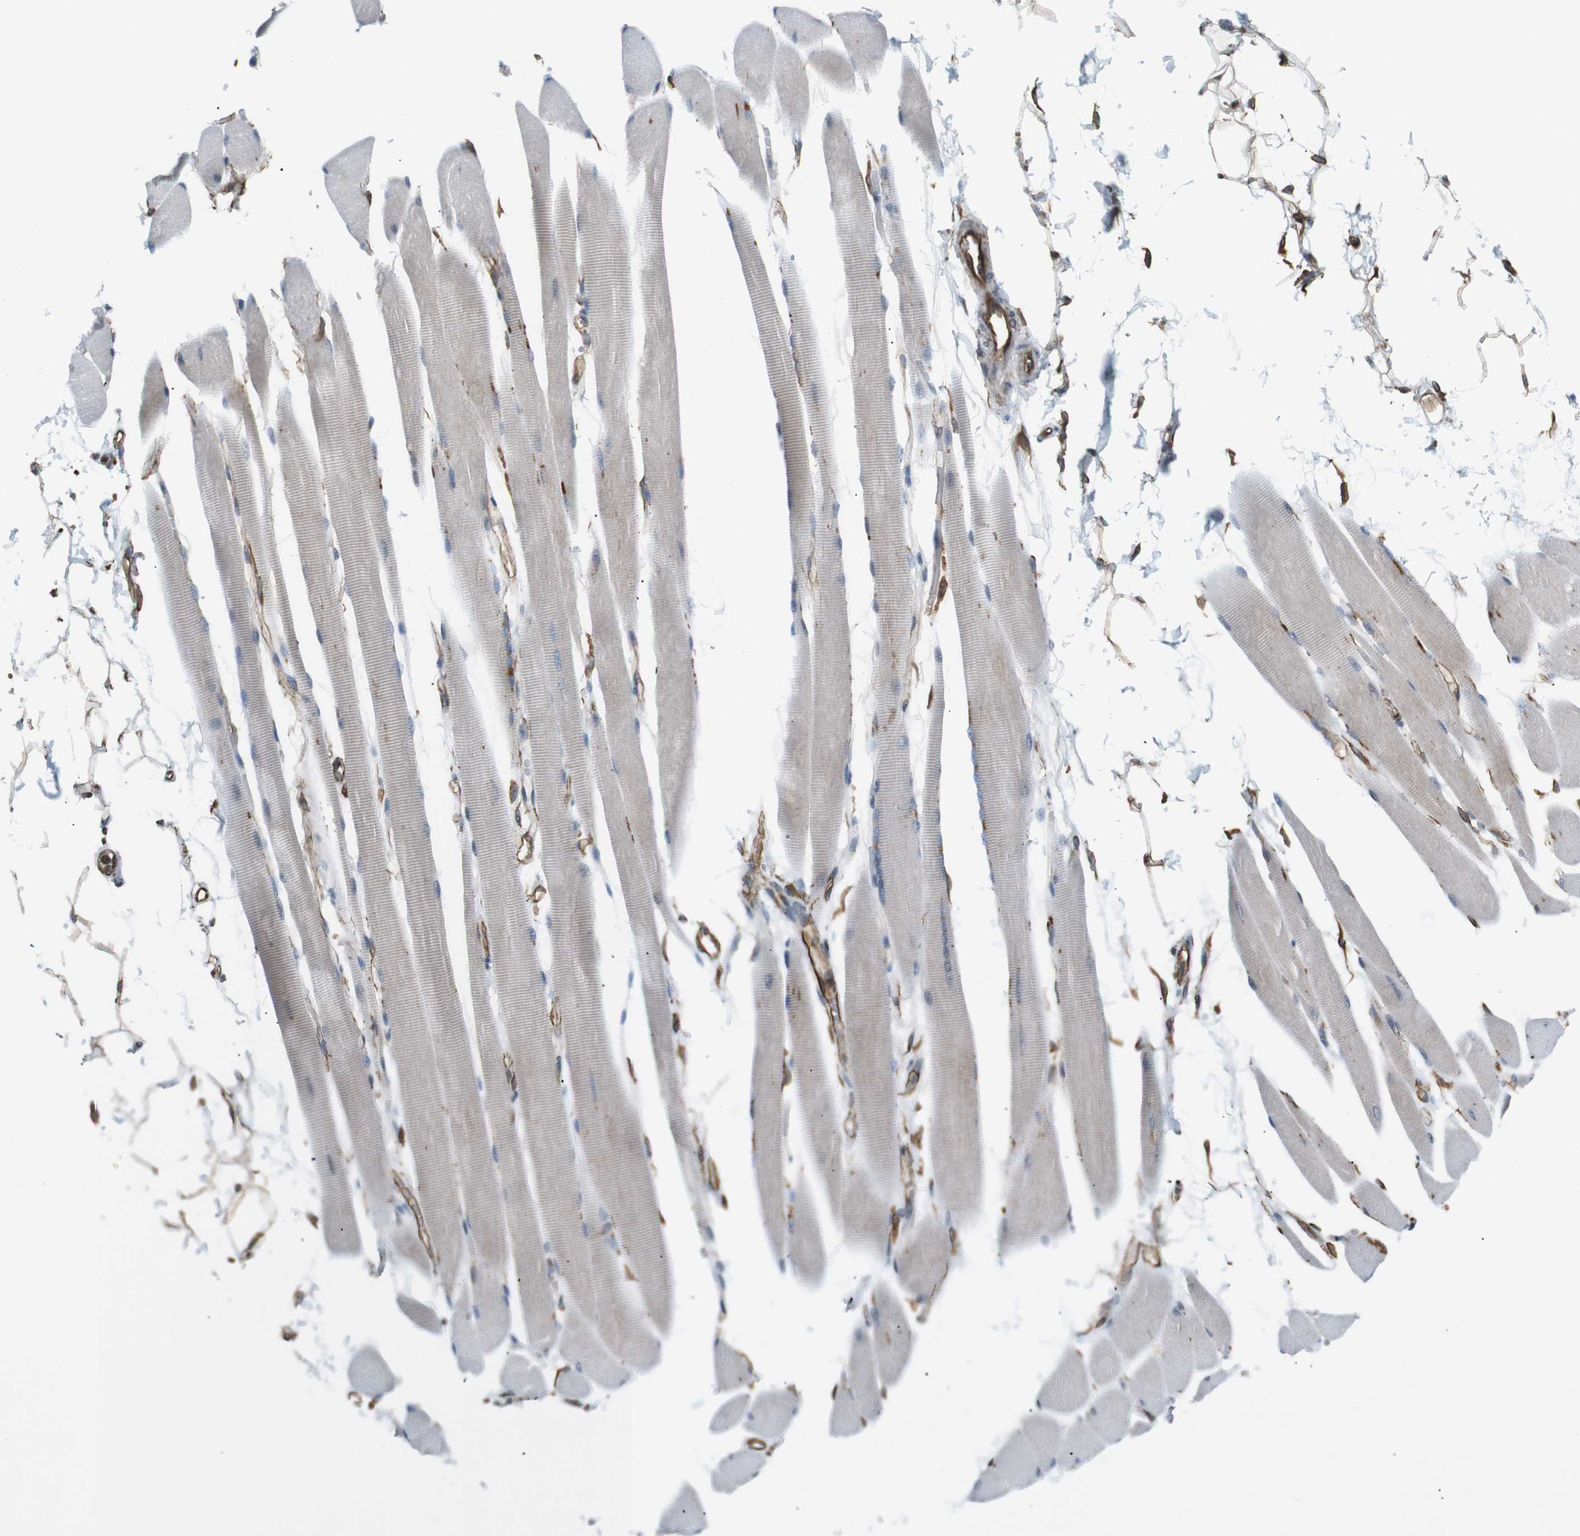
{"staining": {"intensity": "weak", "quantity": "<25%", "location": "cytoplasmic/membranous"}, "tissue": "skeletal muscle", "cell_type": "Myocytes", "image_type": "normal", "snomed": [{"axis": "morphology", "description": "Normal tissue, NOS"}, {"axis": "topography", "description": "Skeletal muscle"}, {"axis": "topography", "description": "Oral tissue"}, {"axis": "topography", "description": "Peripheral nerve tissue"}], "caption": "Immunohistochemical staining of unremarkable skeletal muscle shows no significant staining in myocytes. Brightfield microscopy of immunohistochemistry stained with DAB (3,3'-diaminobenzidine) (brown) and hematoxylin (blue), captured at high magnification.", "gene": "TMEM141", "patient": {"sex": "female", "age": 84}}